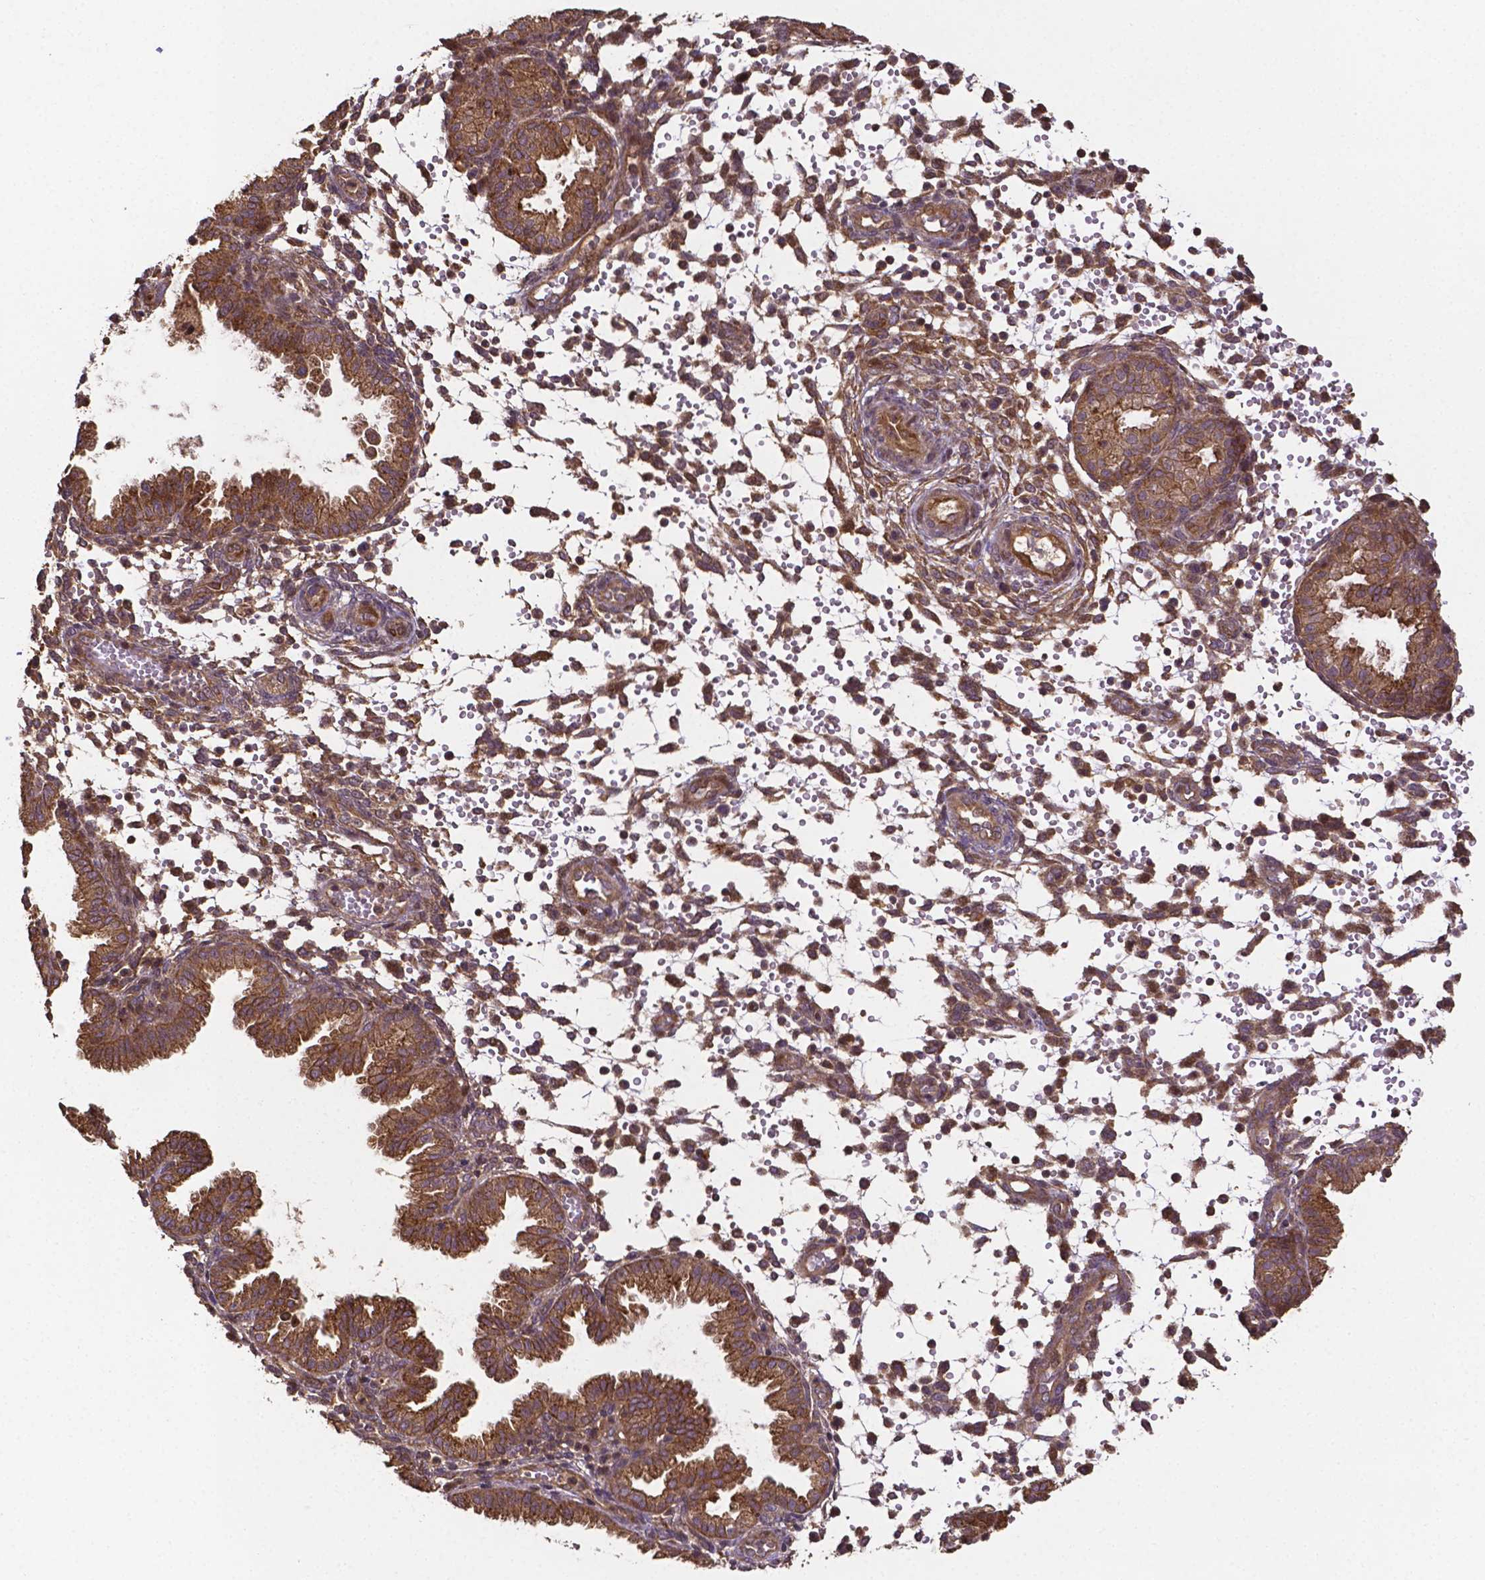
{"staining": {"intensity": "moderate", "quantity": "<25%", "location": "cytoplasmic/membranous"}, "tissue": "endometrium", "cell_type": "Cells in endometrial stroma", "image_type": "normal", "snomed": [{"axis": "morphology", "description": "Normal tissue, NOS"}, {"axis": "topography", "description": "Endometrium"}], "caption": "Moderate cytoplasmic/membranous expression is seen in approximately <25% of cells in endometrial stroma in normal endometrium. (DAB (3,3'-diaminobenzidine) = brown stain, brightfield microscopy at high magnification).", "gene": "RNF123", "patient": {"sex": "female", "age": 33}}